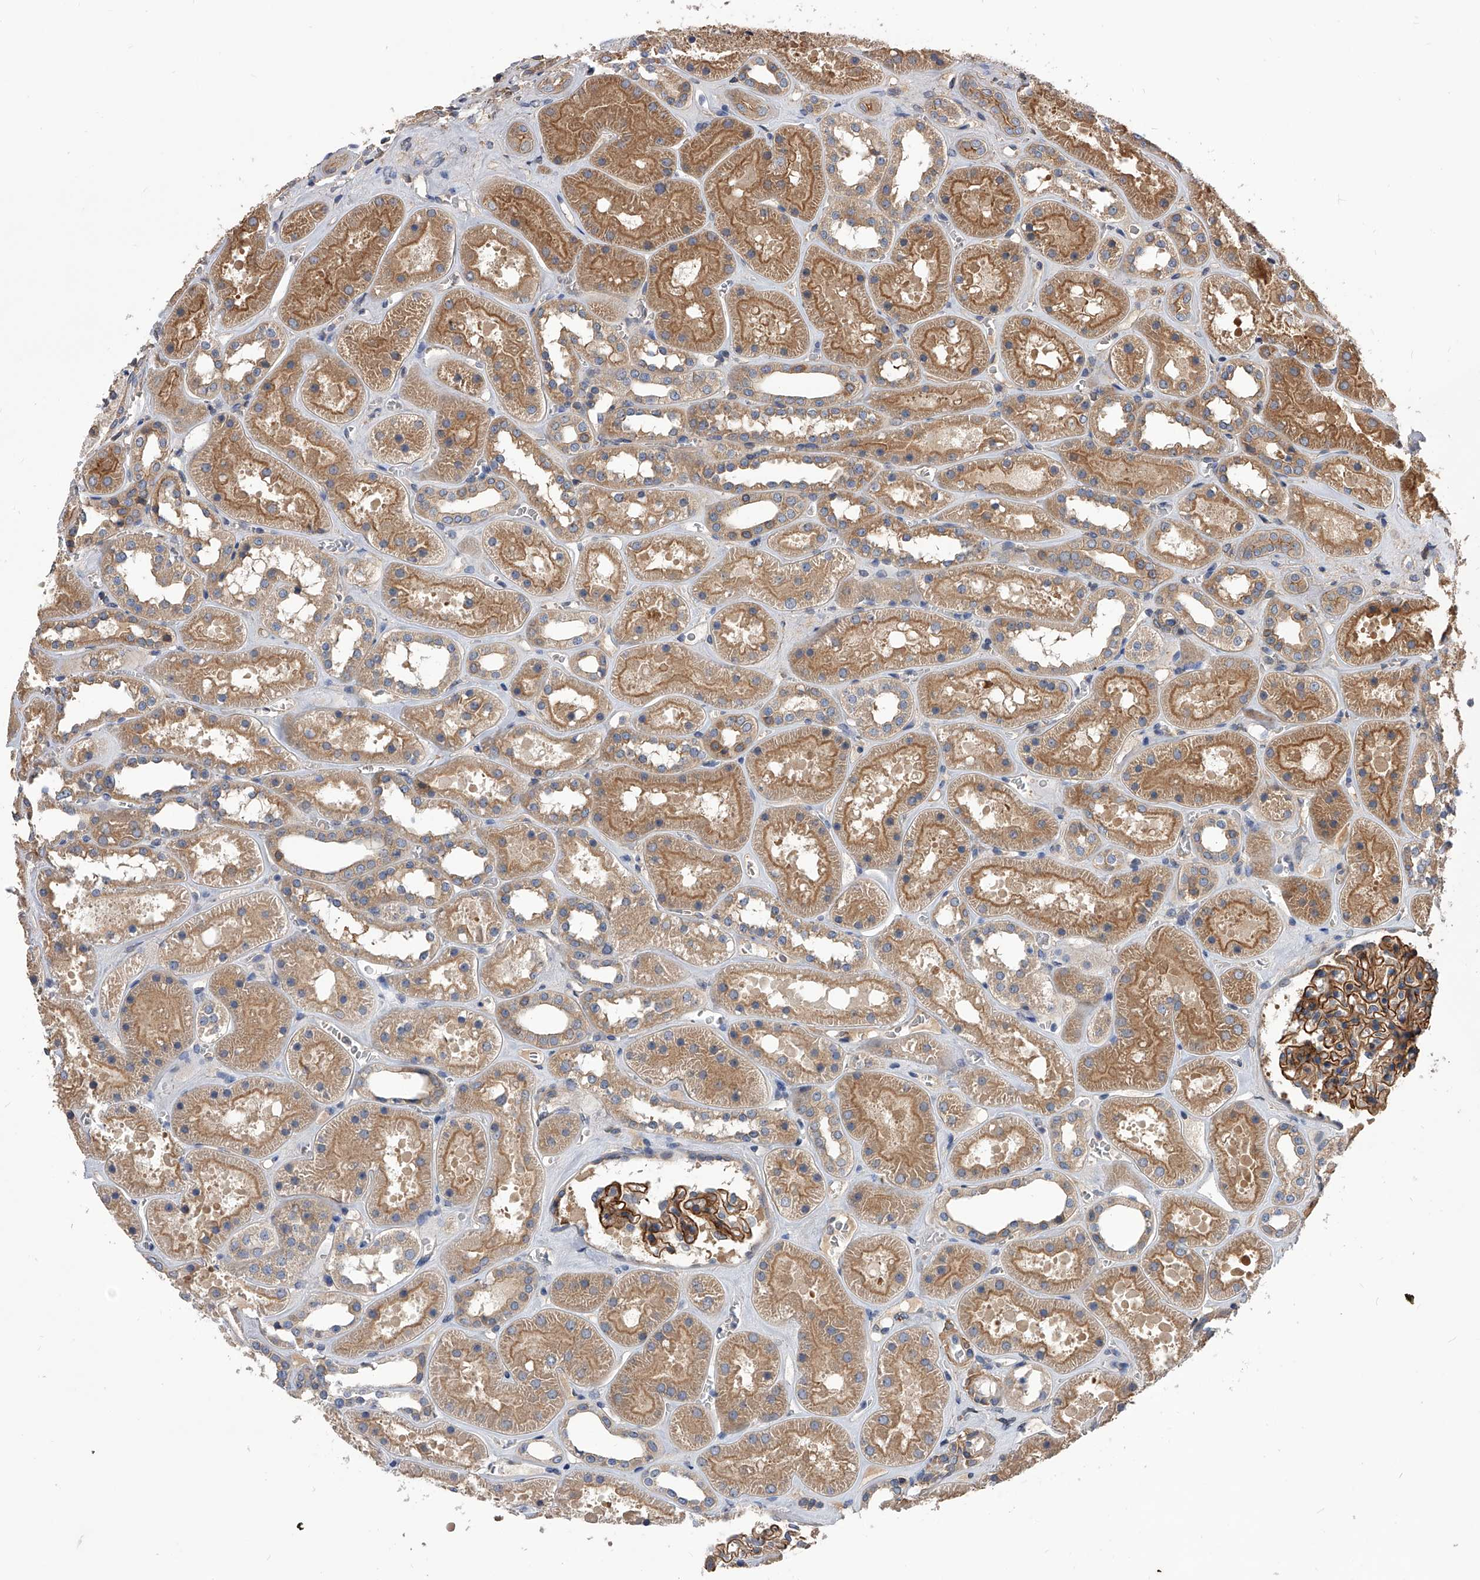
{"staining": {"intensity": "strong", "quantity": ">75%", "location": "cytoplasmic/membranous"}, "tissue": "kidney", "cell_type": "Cells in glomeruli", "image_type": "normal", "snomed": [{"axis": "morphology", "description": "Normal tissue, NOS"}, {"axis": "topography", "description": "Kidney"}], "caption": "This is an image of immunohistochemistry staining of unremarkable kidney, which shows strong positivity in the cytoplasmic/membranous of cells in glomeruli.", "gene": "CUL7", "patient": {"sex": "female", "age": 41}}